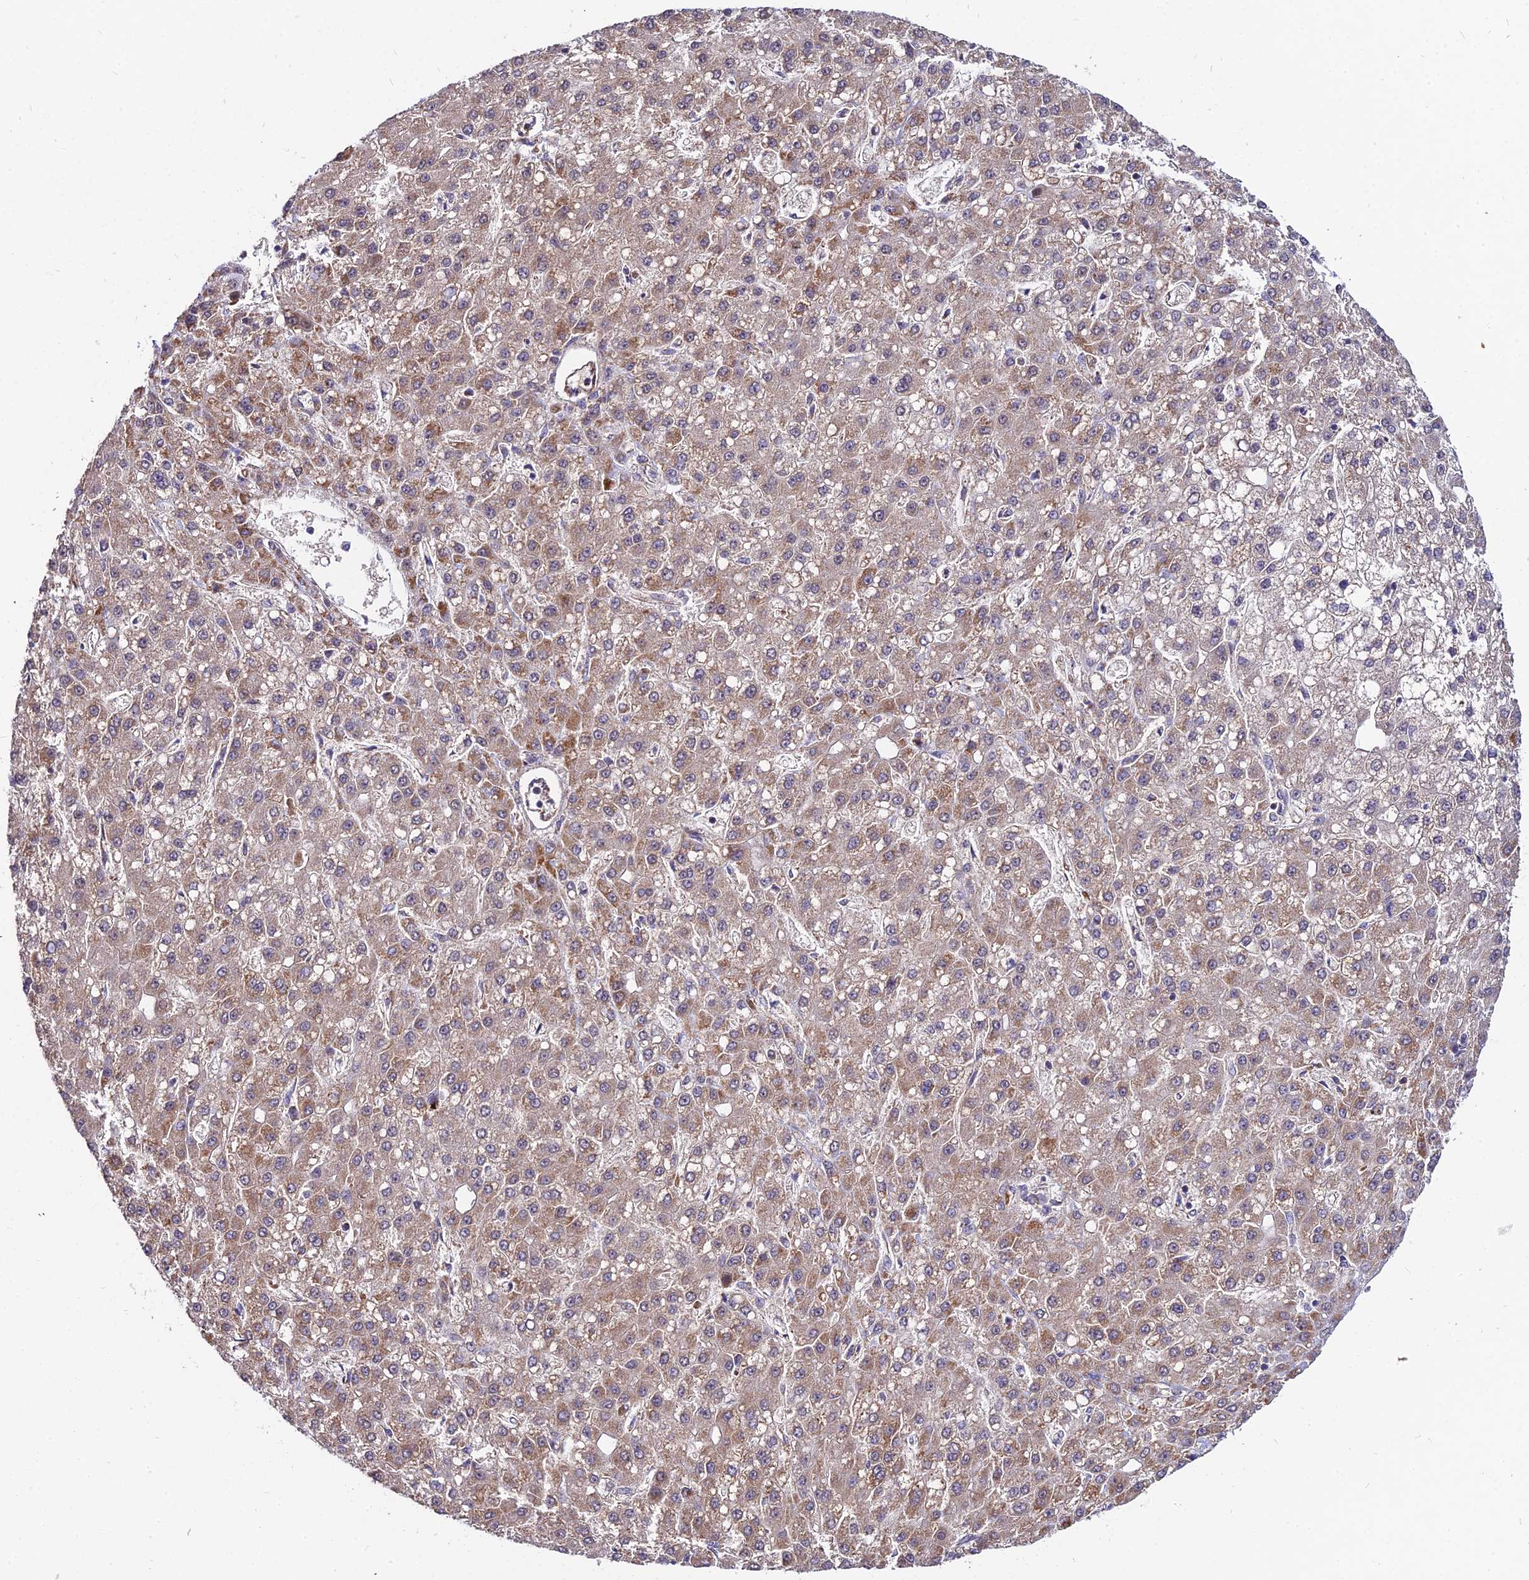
{"staining": {"intensity": "strong", "quantity": "25%-75%", "location": "cytoplasmic/membranous"}, "tissue": "liver cancer", "cell_type": "Tumor cells", "image_type": "cancer", "snomed": [{"axis": "morphology", "description": "Carcinoma, Hepatocellular, NOS"}, {"axis": "topography", "description": "Liver"}], "caption": "Liver cancer stained for a protein reveals strong cytoplasmic/membranous positivity in tumor cells. (IHC, brightfield microscopy, high magnification).", "gene": "PSMD2", "patient": {"sex": "male", "age": 67}}